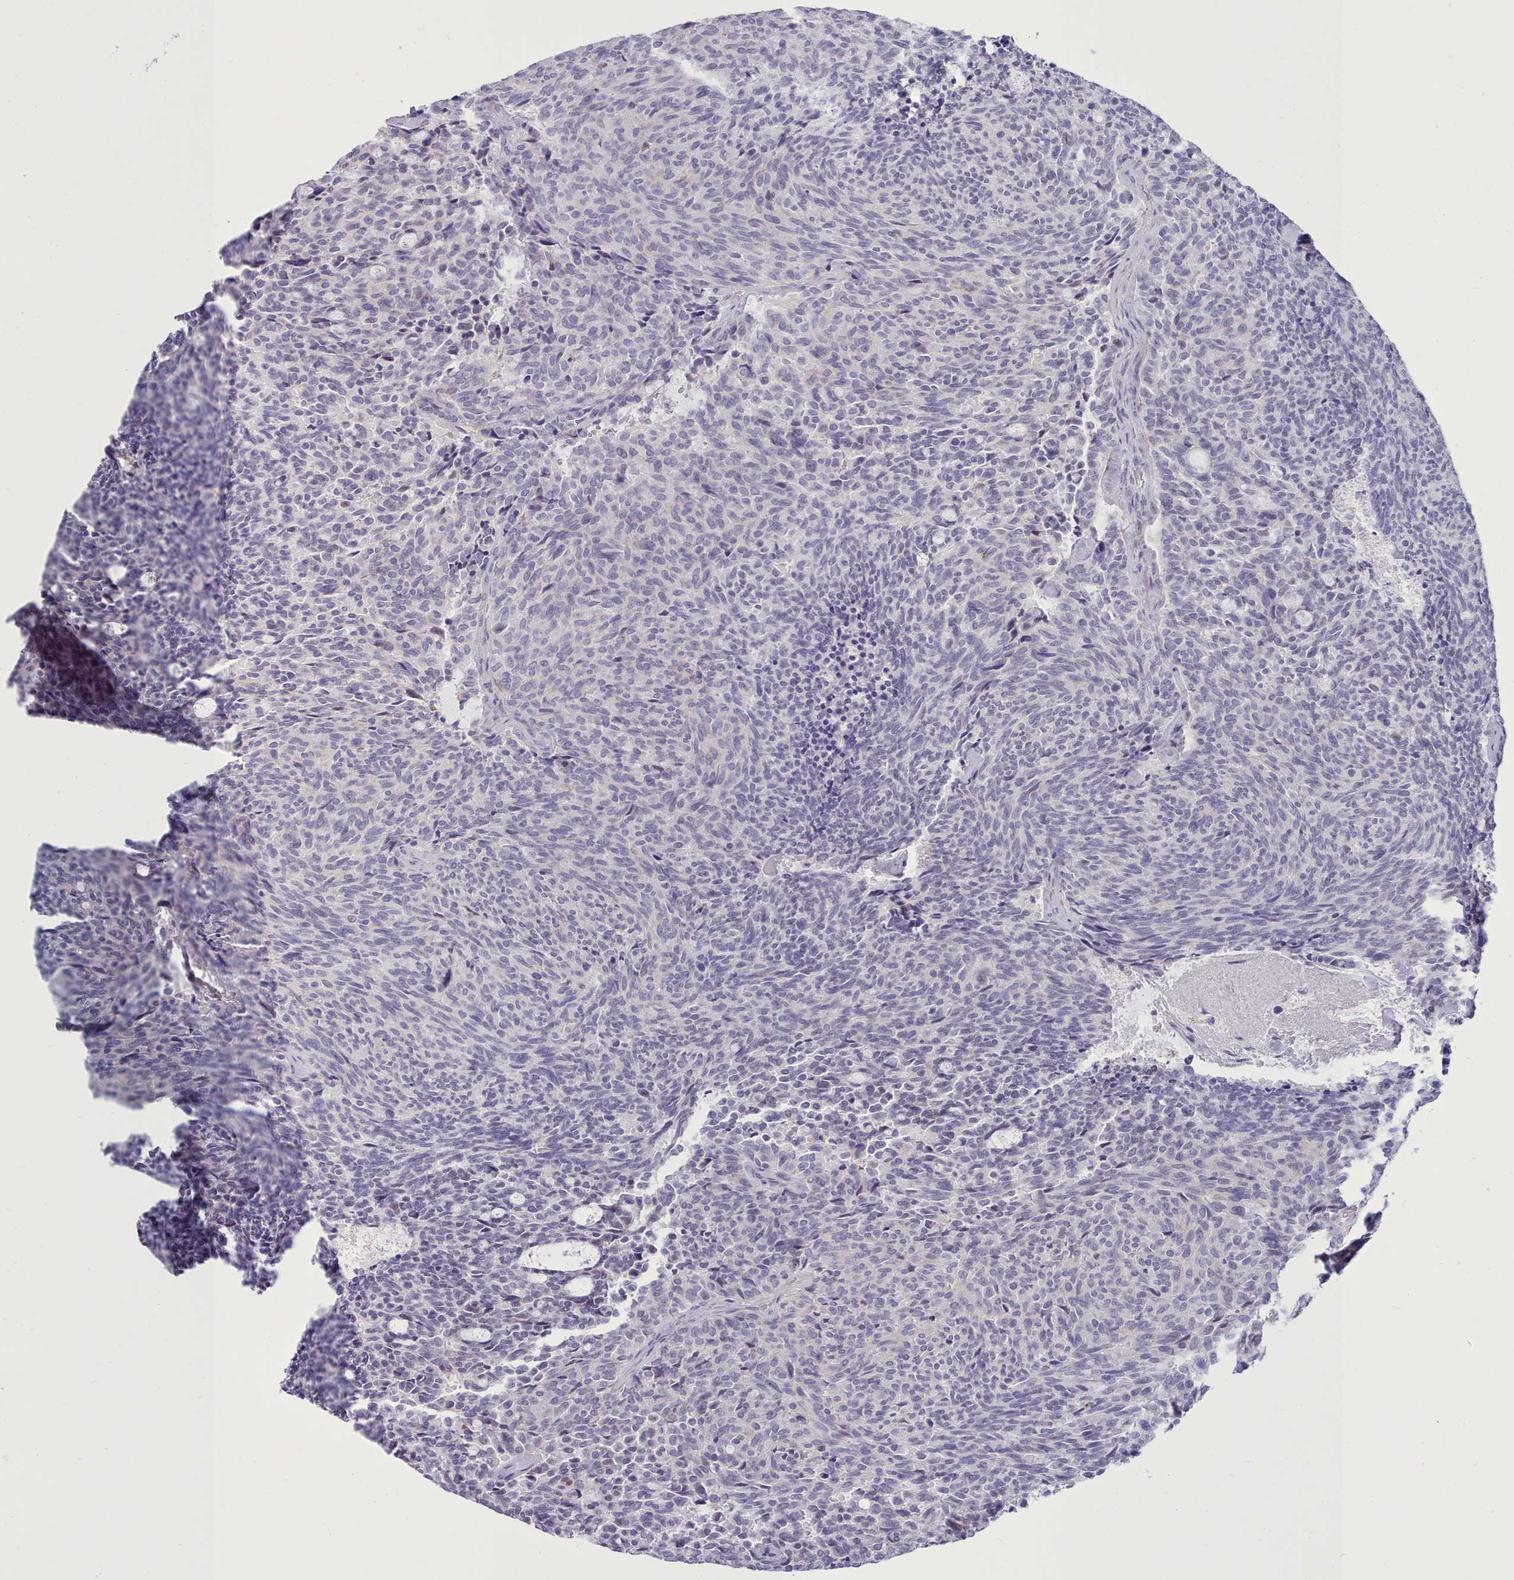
{"staining": {"intensity": "negative", "quantity": "none", "location": "none"}, "tissue": "carcinoid", "cell_type": "Tumor cells", "image_type": "cancer", "snomed": [{"axis": "morphology", "description": "Carcinoid, malignant, NOS"}, {"axis": "topography", "description": "Pancreas"}], "caption": "Tumor cells show no significant expression in carcinoid (malignant).", "gene": "TMEM253", "patient": {"sex": "female", "age": 54}}